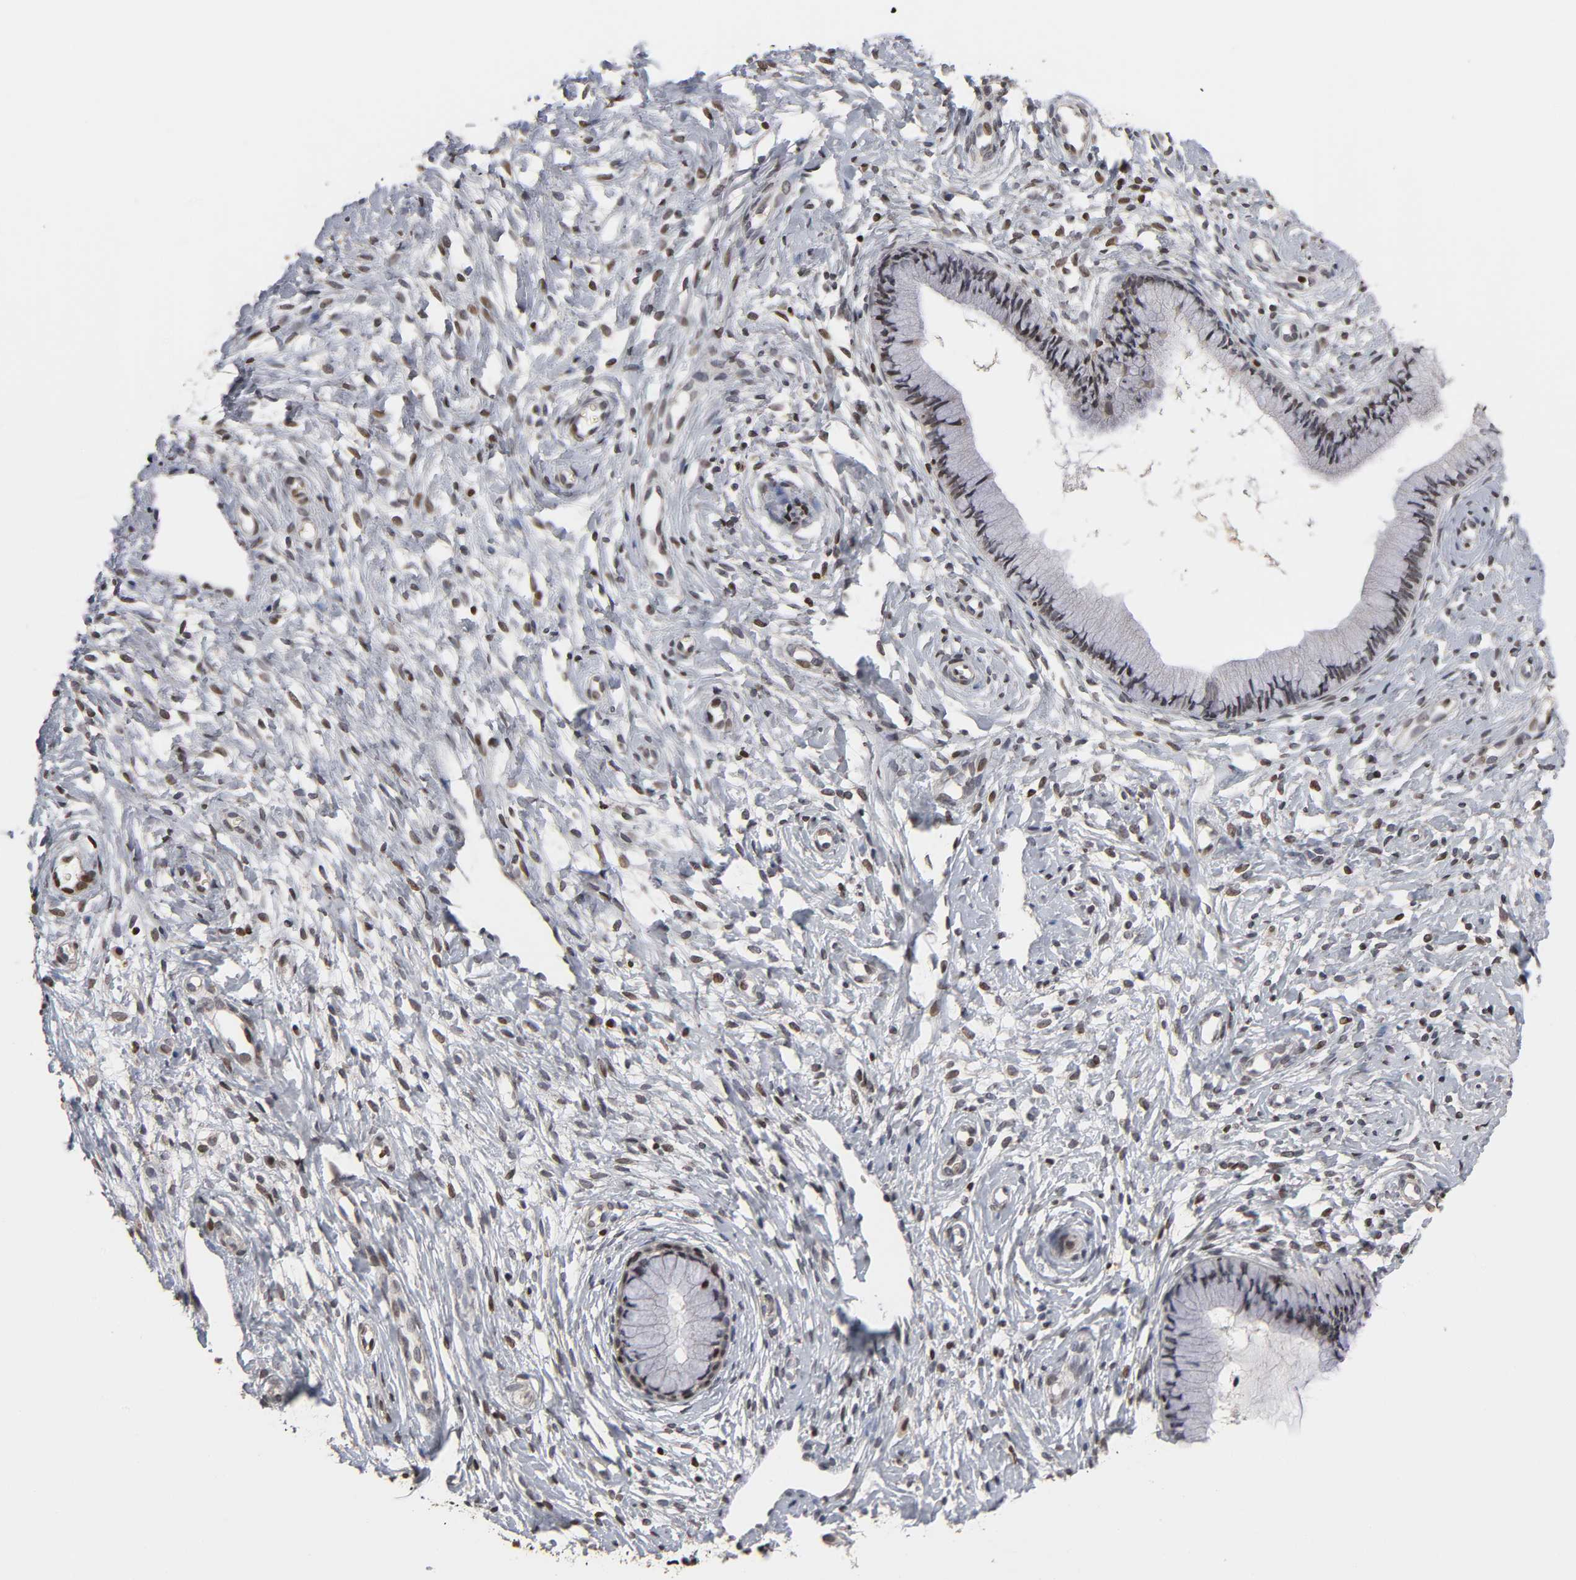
{"staining": {"intensity": "moderate", "quantity": "25%-75%", "location": "nuclear"}, "tissue": "cervix", "cell_type": "Glandular cells", "image_type": "normal", "snomed": [{"axis": "morphology", "description": "Normal tissue, NOS"}, {"axis": "topography", "description": "Cervix"}], "caption": "There is medium levels of moderate nuclear staining in glandular cells of benign cervix, as demonstrated by immunohistochemical staining (brown color).", "gene": "ZNF473", "patient": {"sex": "female", "age": 46}}